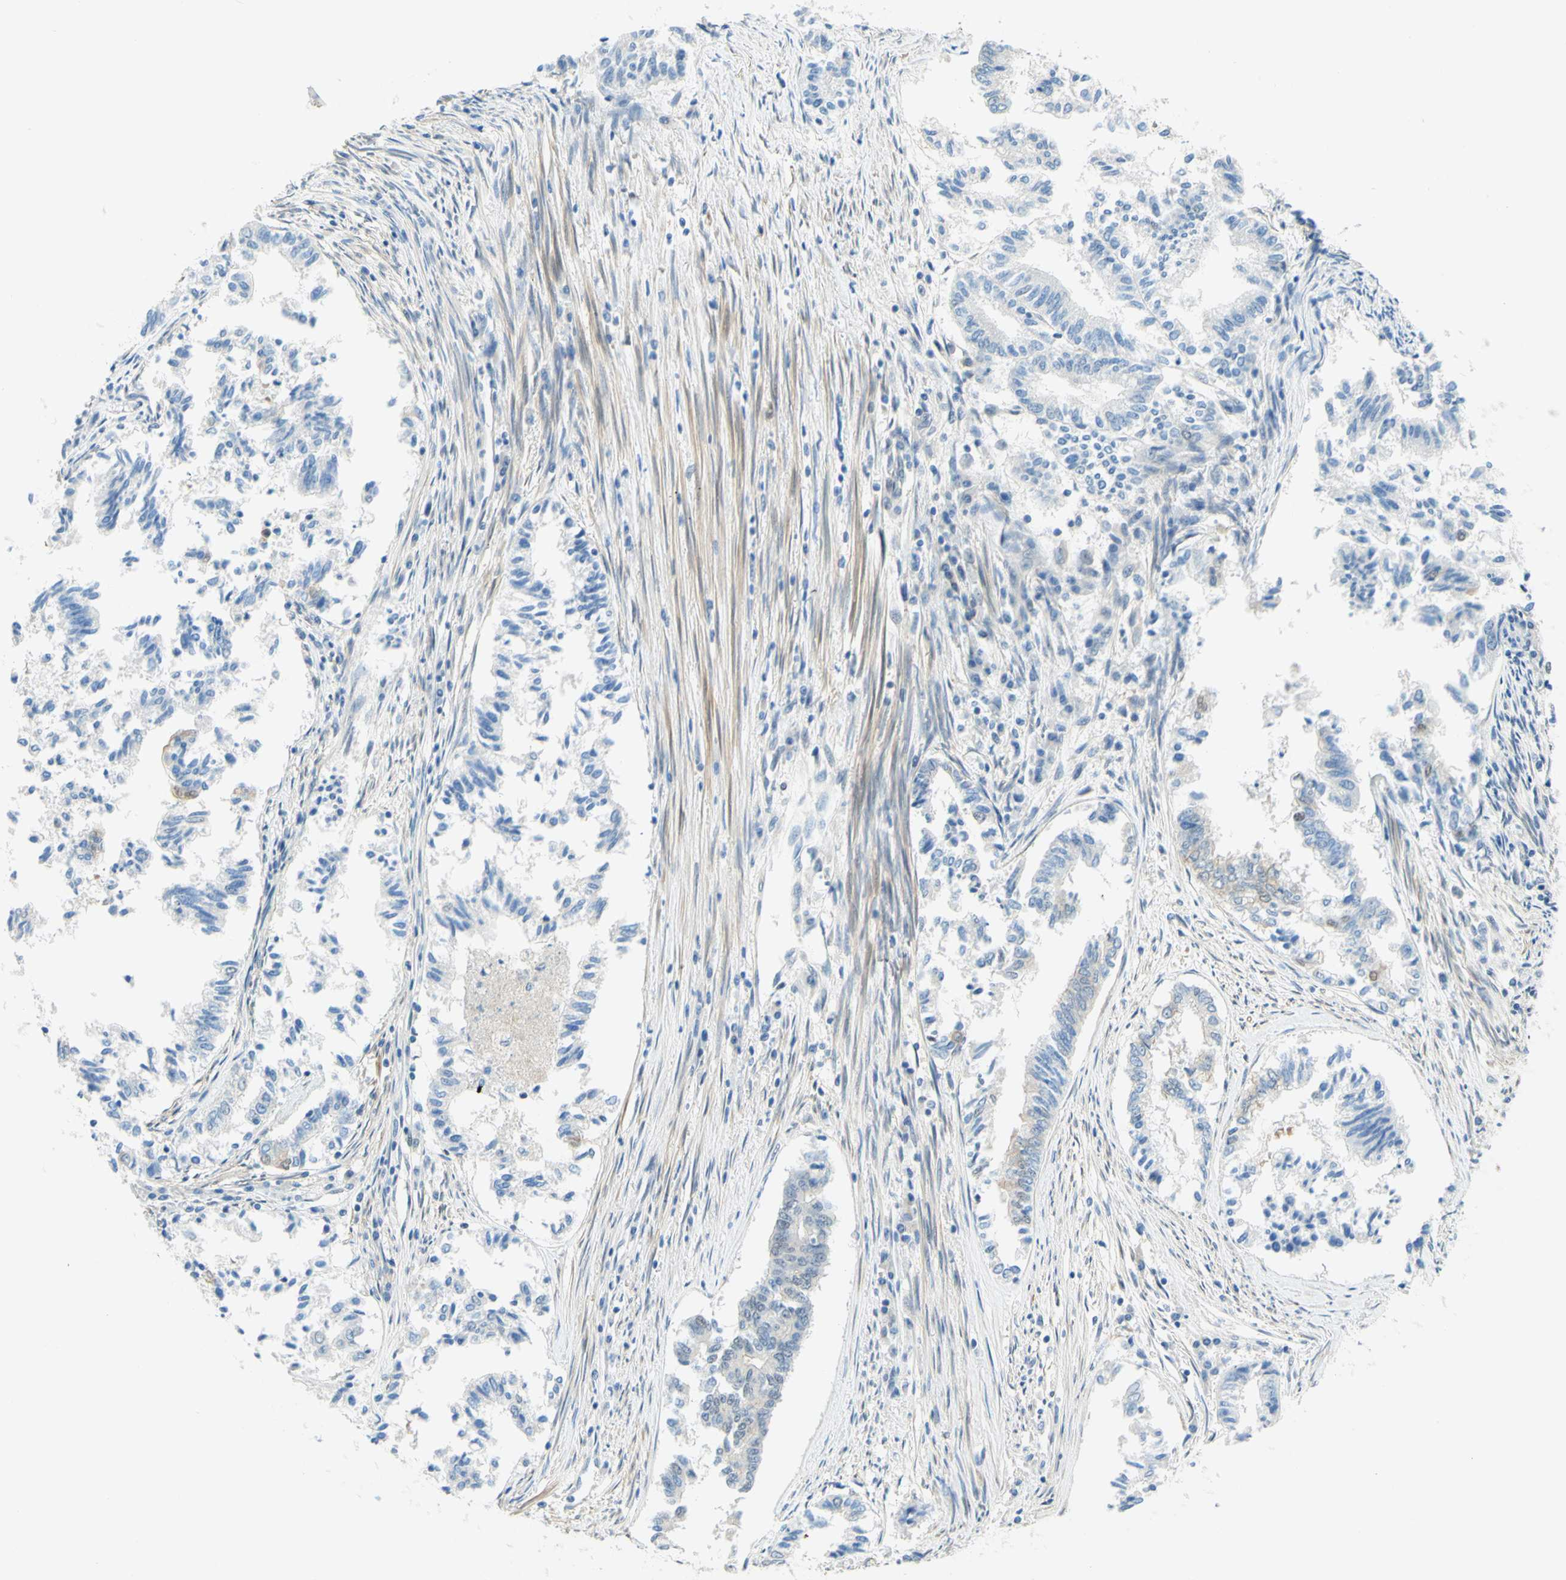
{"staining": {"intensity": "weak", "quantity": "<25%", "location": "cytoplasmic/membranous"}, "tissue": "endometrial cancer", "cell_type": "Tumor cells", "image_type": "cancer", "snomed": [{"axis": "morphology", "description": "Necrosis, NOS"}, {"axis": "morphology", "description": "Adenocarcinoma, NOS"}, {"axis": "topography", "description": "Endometrium"}], "caption": "There is no significant expression in tumor cells of adenocarcinoma (endometrial).", "gene": "ENTREP2", "patient": {"sex": "female", "age": 79}}